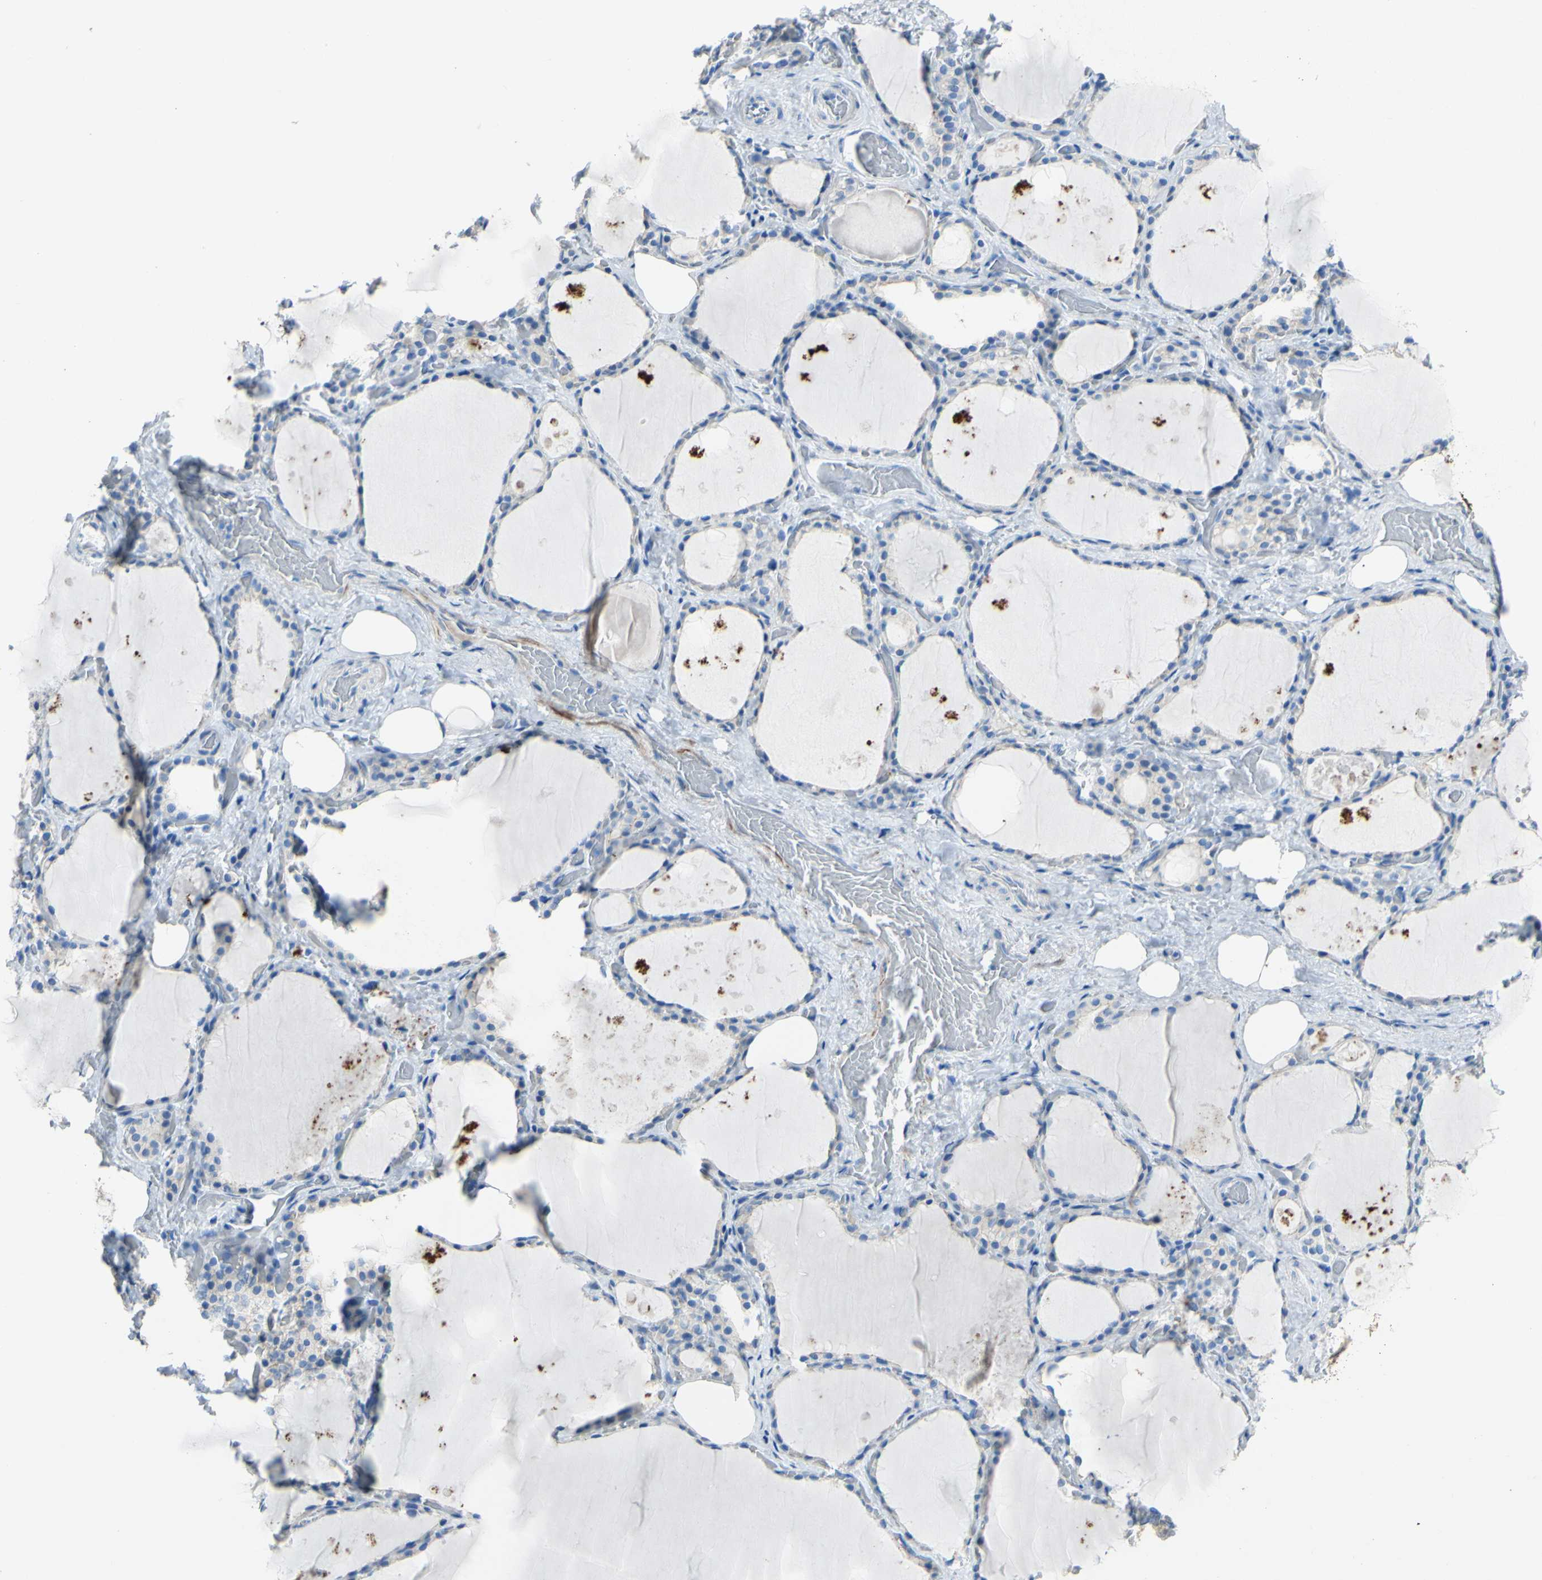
{"staining": {"intensity": "weak", "quantity": "<25%", "location": "cytoplasmic/membranous"}, "tissue": "thyroid gland", "cell_type": "Glandular cells", "image_type": "normal", "snomed": [{"axis": "morphology", "description": "Normal tissue, NOS"}, {"axis": "topography", "description": "Thyroid gland"}], "caption": "Immunohistochemical staining of unremarkable human thyroid gland shows no significant positivity in glandular cells. Nuclei are stained in blue.", "gene": "DSC2", "patient": {"sex": "male", "age": 61}}